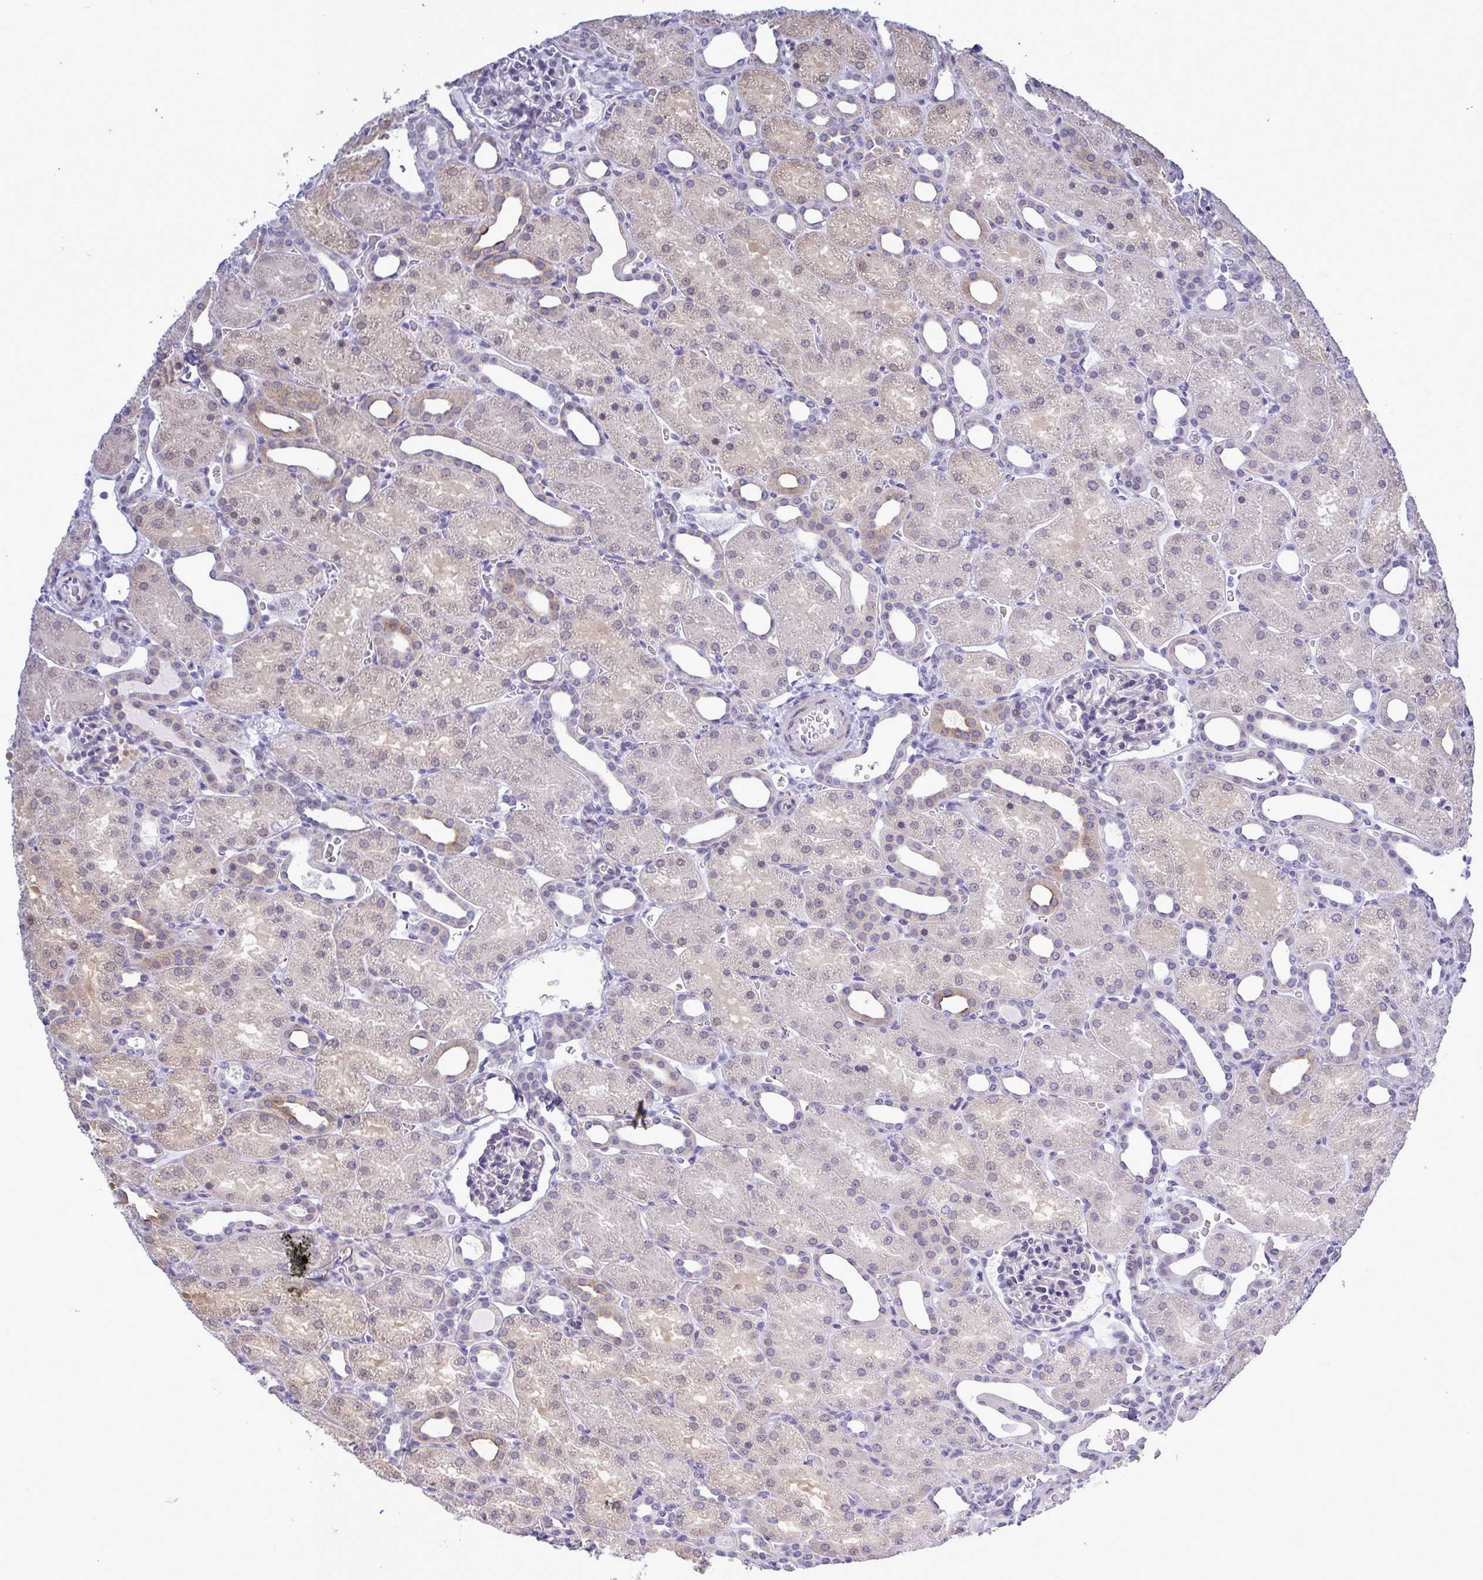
{"staining": {"intensity": "negative", "quantity": "none", "location": "none"}, "tissue": "kidney", "cell_type": "Cells in glomeruli", "image_type": "normal", "snomed": [{"axis": "morphology", "description": "Normal tissue, NOS"}, {"axis": "topography", "description": "Kidney"}], "caption": "Histopathology image shows no protein staining in cells in glomeruli of normal kidney. (DAB immunohistochemistry visualized using brightfield microscopy, high magnification).", "gene": "MFSD4A", "patient": {"sex": "male", "age": 2}}